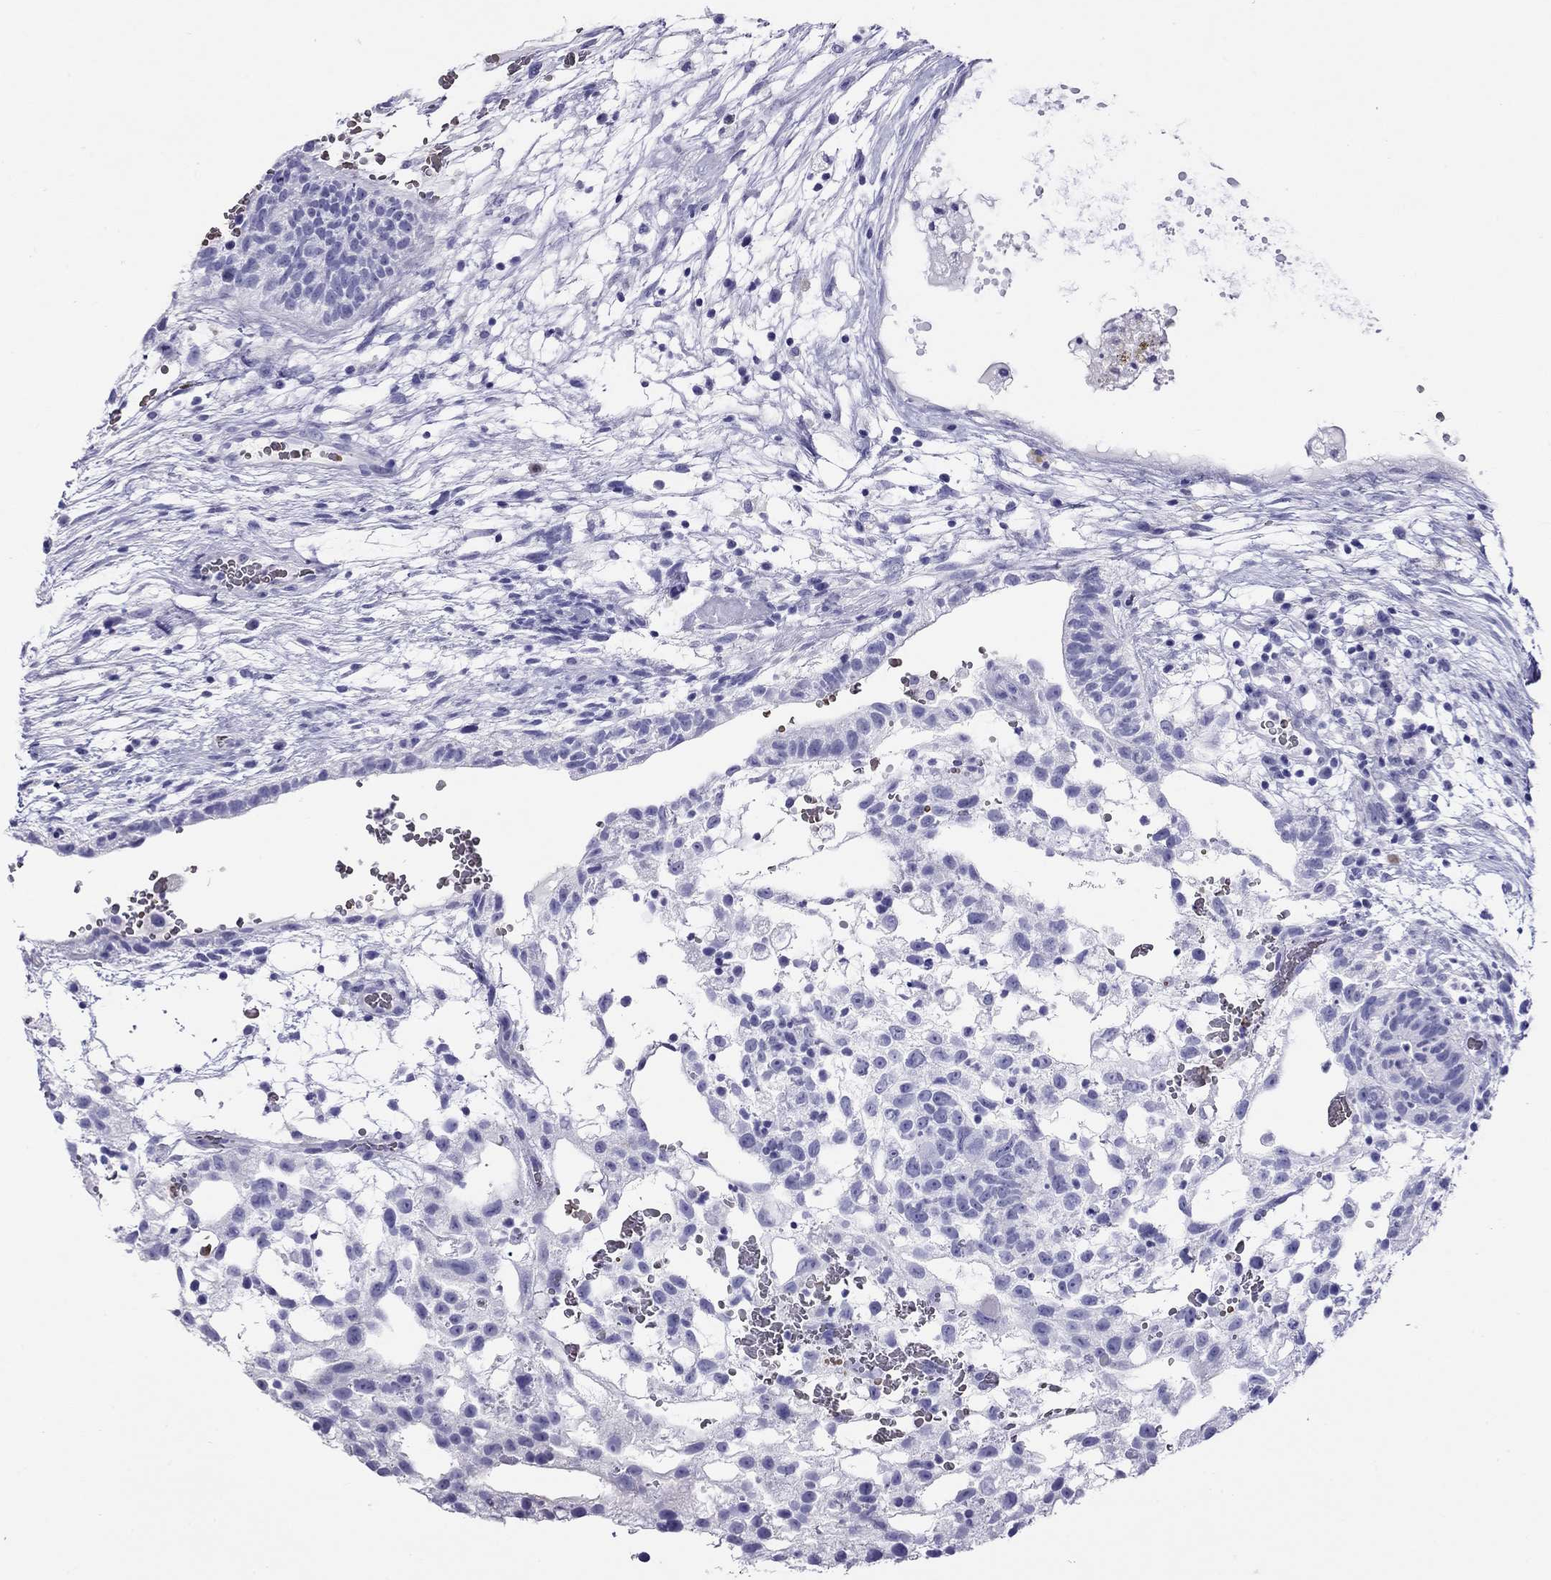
{"staining": {"intensity": "negative", "quantity": "none", "location": "none"}, "tissue": "testis cancer", "cell_type": "Tumor cells", "image_type": "cancer", "snomed": [{"axis": "morphology", "description": "Normal tissue, NOS"}, {"axis": "morphology", "description": "Carcinoma, Embryonal, NOS"}, {"axis": "topography", "description": "Testis"}], "caption": "The photomicrograph demonstrates no staining of tumor cells in testis cancer.", "gene": "PTPRN", "patient": {"sex": "male", "age": 32}}